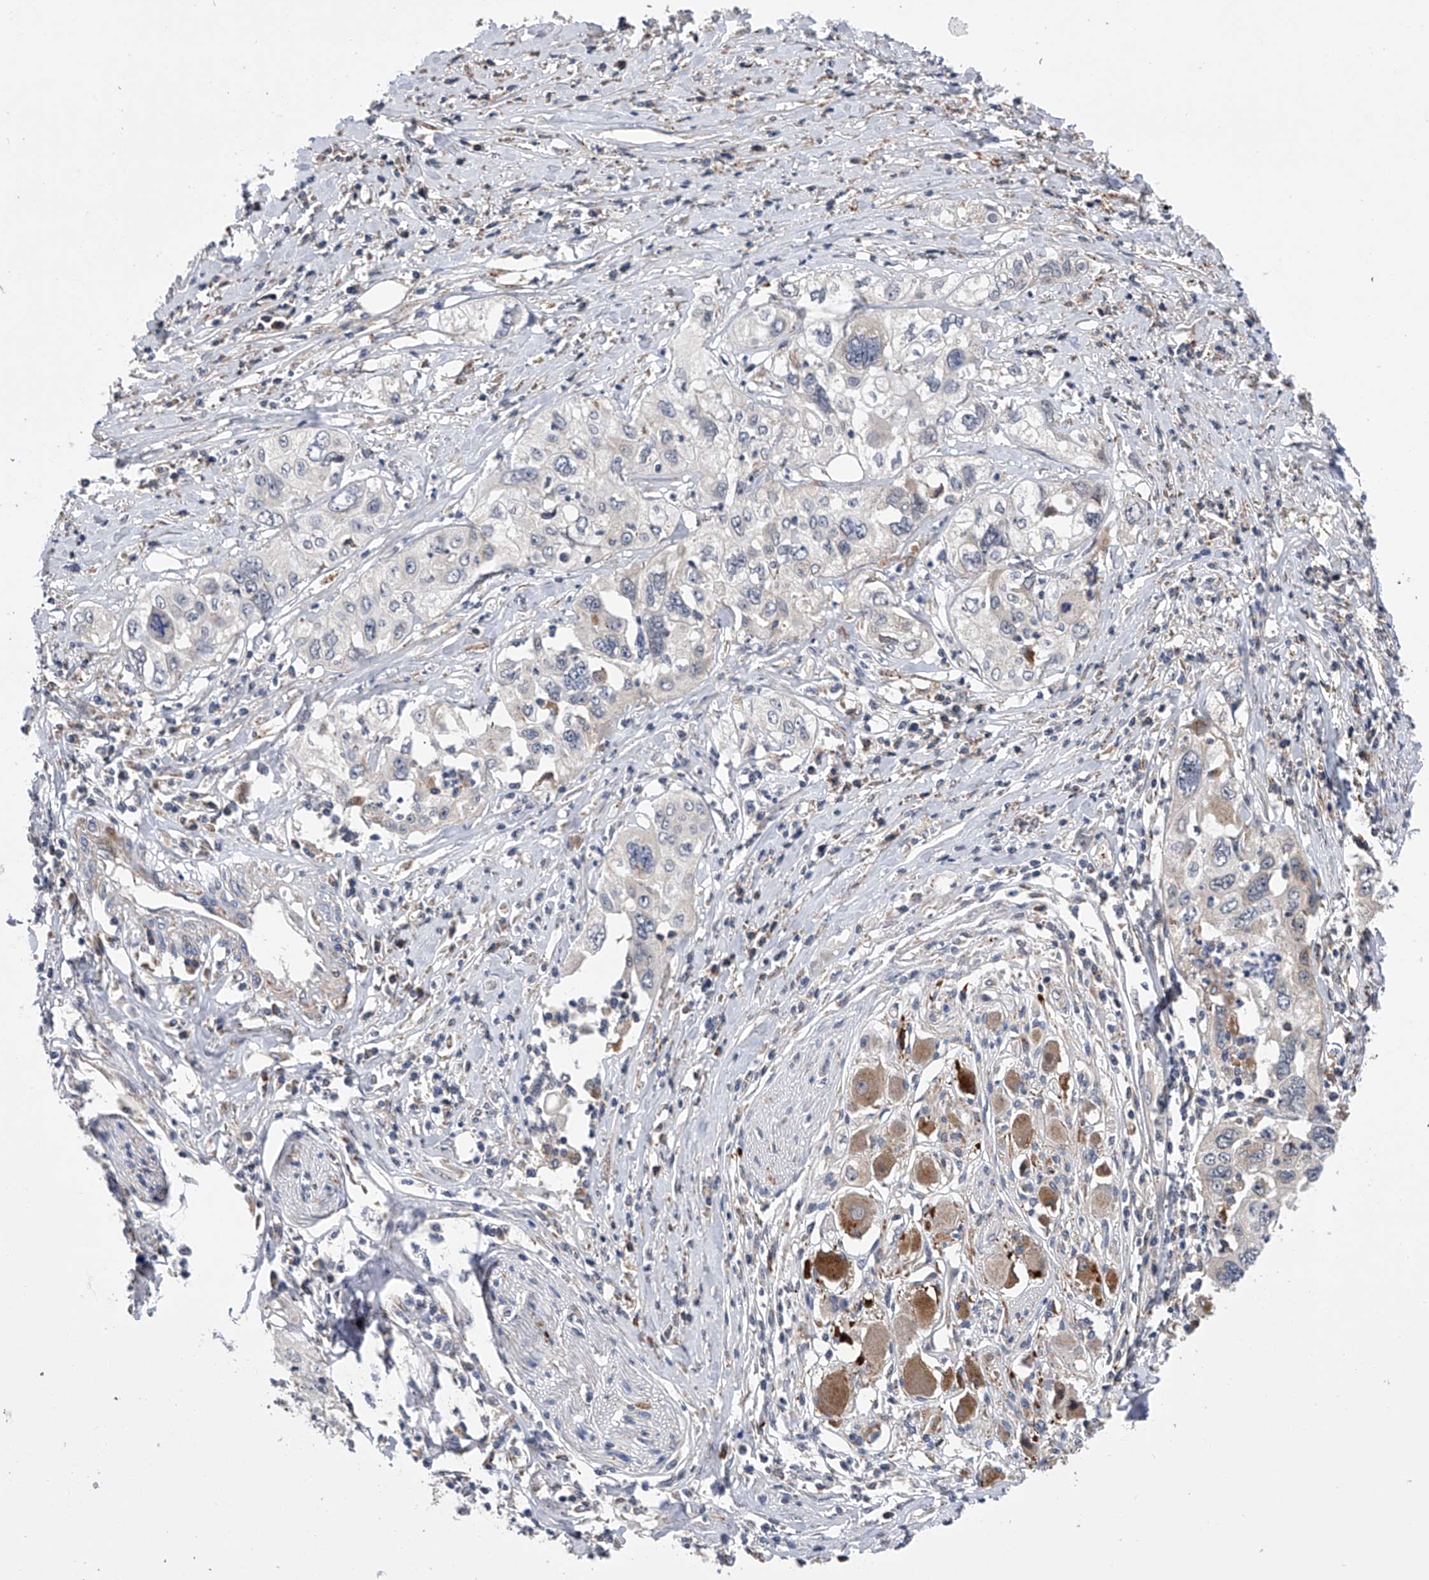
{"staining": {"intensity": "negative", "quantity": "none", "location": "none"}, "tissue": "cervical cancer", "cell_type": "Tumor cells", "image_type": "cancer", "snomed": [{"axis": "morphology", "description": "Squamous cell carcinoma, NOS"}, {"axis": "topography", "description": "Cervix"}], "caption": "An immunohistochemistry (IHC) photomicrograph of cervical cancer (squamous cell carcinoma) is shown. There is no staining in tumor cells of cervical cancer (squamous cell carcinoma).", "gene": "SPOCK1", "patient": {"sex": "female", "age": 31}}